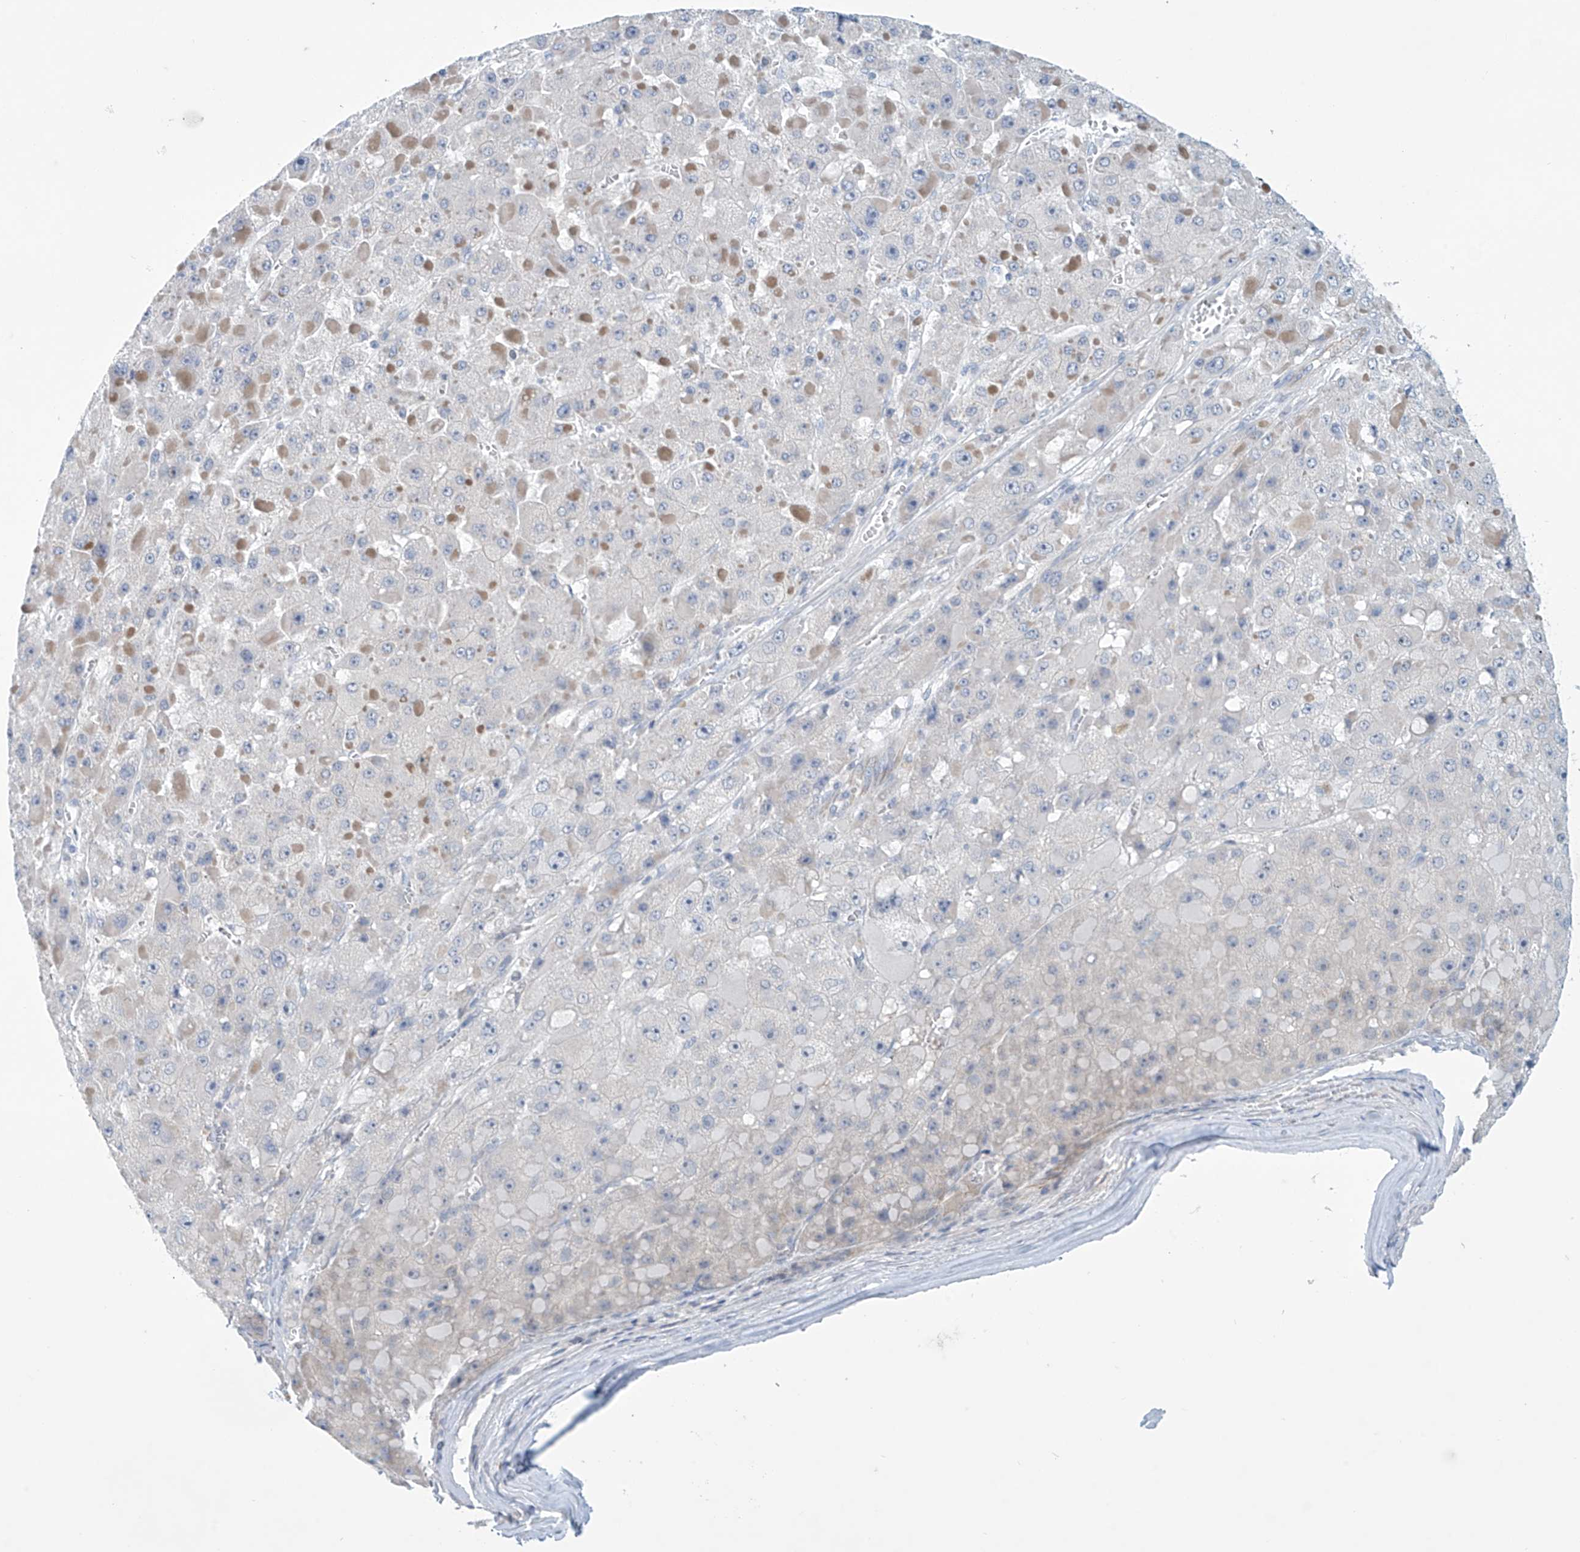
{"staining": {"intensity": "negative", "quantity": "none", "location": "none"}, "tissue": "liver cancer", "cell_type": "Tumor cells", "image_type": "cancer", "snomed": [{"axis": "morphology", "description": "Carcinoma, Hepatocellular, NOS"}, {"axis": "topography", "description": "Liver"}], "caption": "IHC of liver cancer displays no staining in tumor cells. (DAB (3,3'-diaminobenzidine) IHC visualized using brightfield microscopy, high magnification).", "gene": "SLC35A5", "patient": {"sex": "female", "age": 73}}